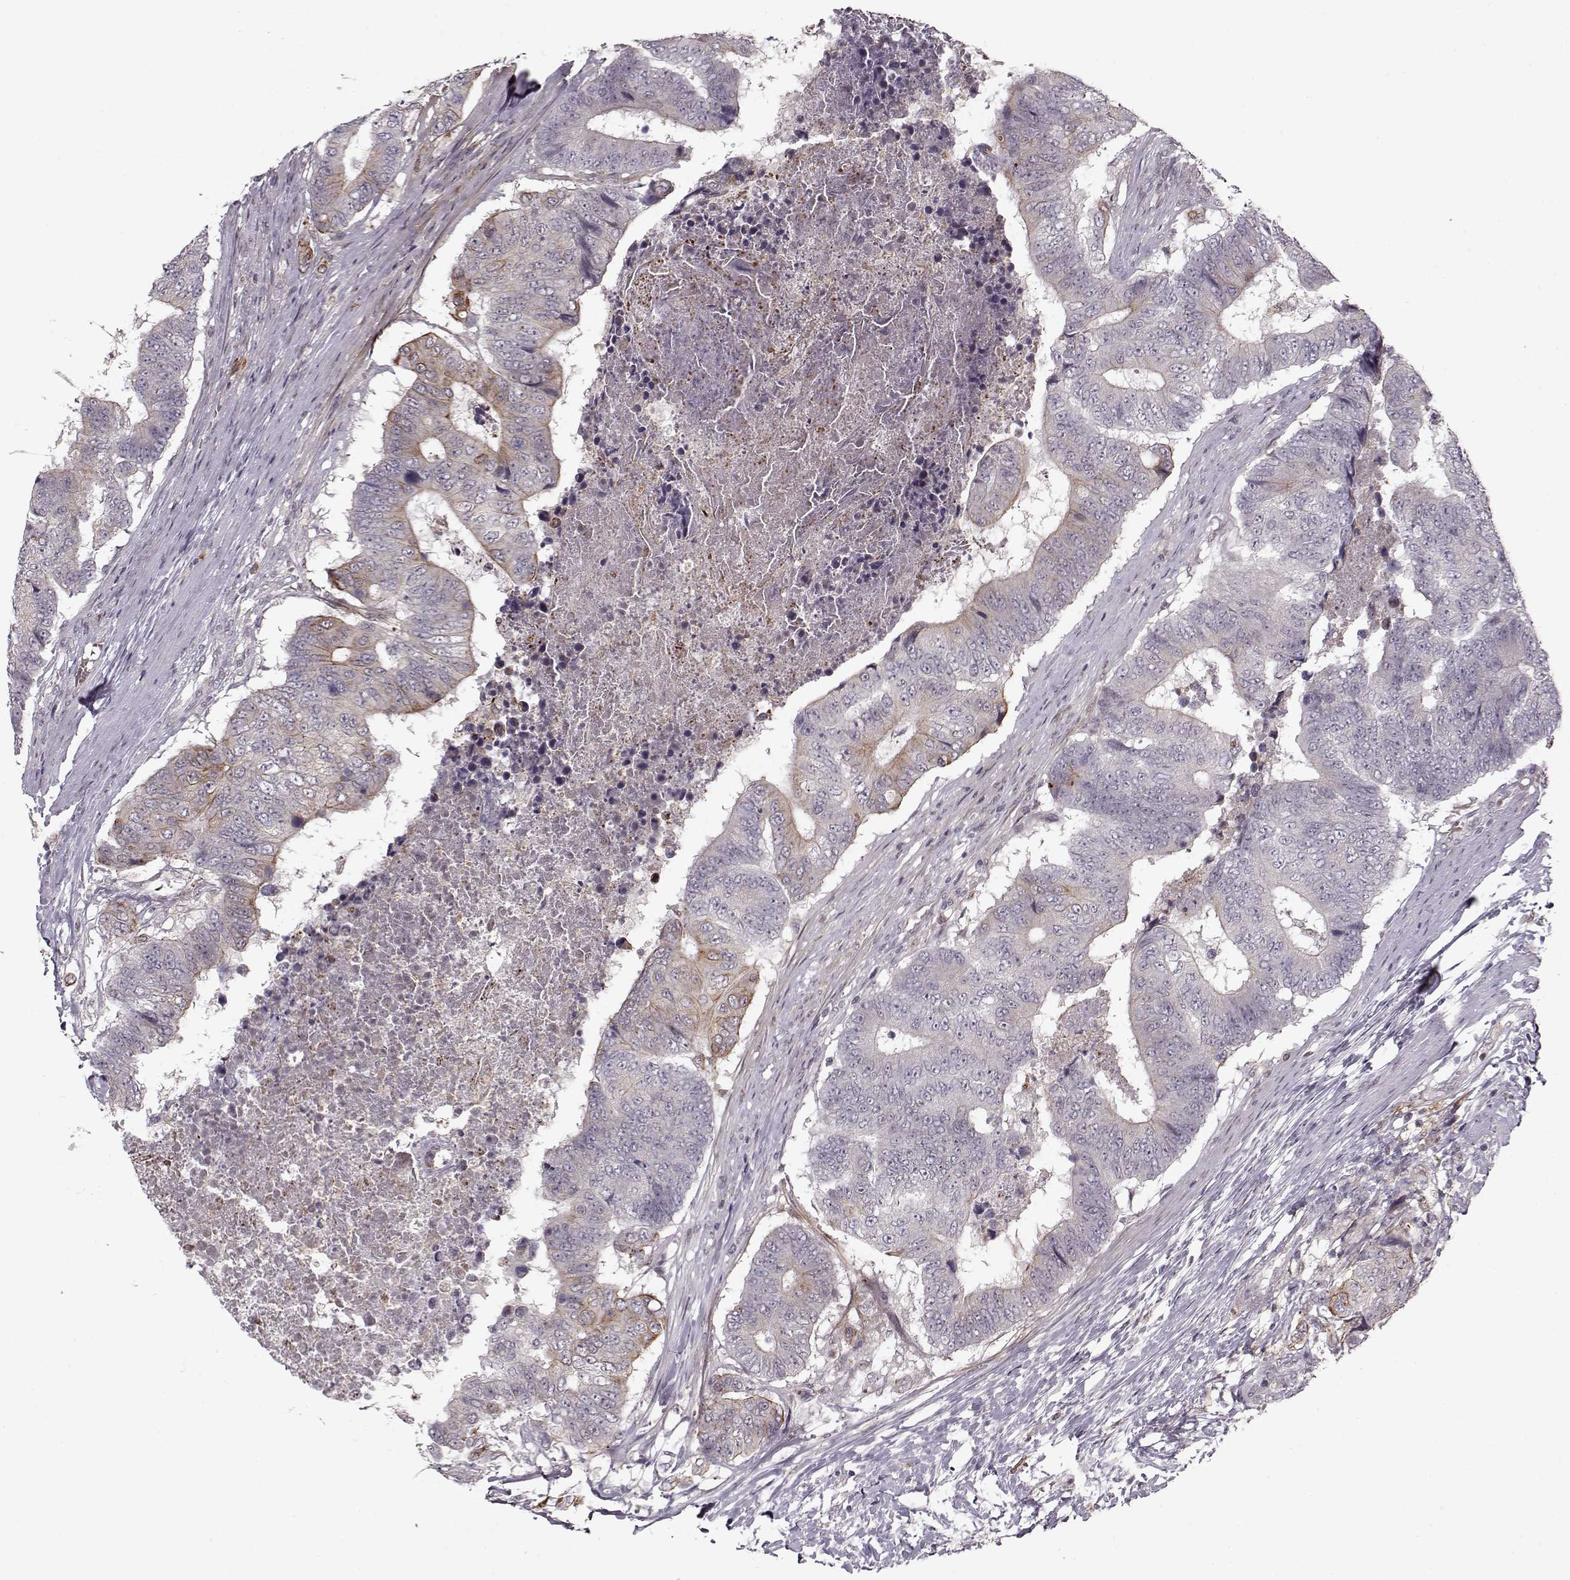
{"staining": {"intensity": "strong", "quantity": "<25%", "location": "cytoplasmic/membranous"}, "tissue": "colorectal cancer", "cell_type": "Tumor cells", "image_type": "cancer", "snomed": [{"axis": "morphology", "description": "Adenocarcinoma, NOS"}, {"axis": "topography", "description": "Colon"}], "caption": "Adenocarcinoma (colorectal) was stained to show a protein in brown. There is medium levels of strong cytoplasmic/membranous expression in about <25% of tumor cells. (IHC, brightfield microscopy, high magnification).", "gene": "DENND4B", "patient": {"sex": "female", "age": 48}}